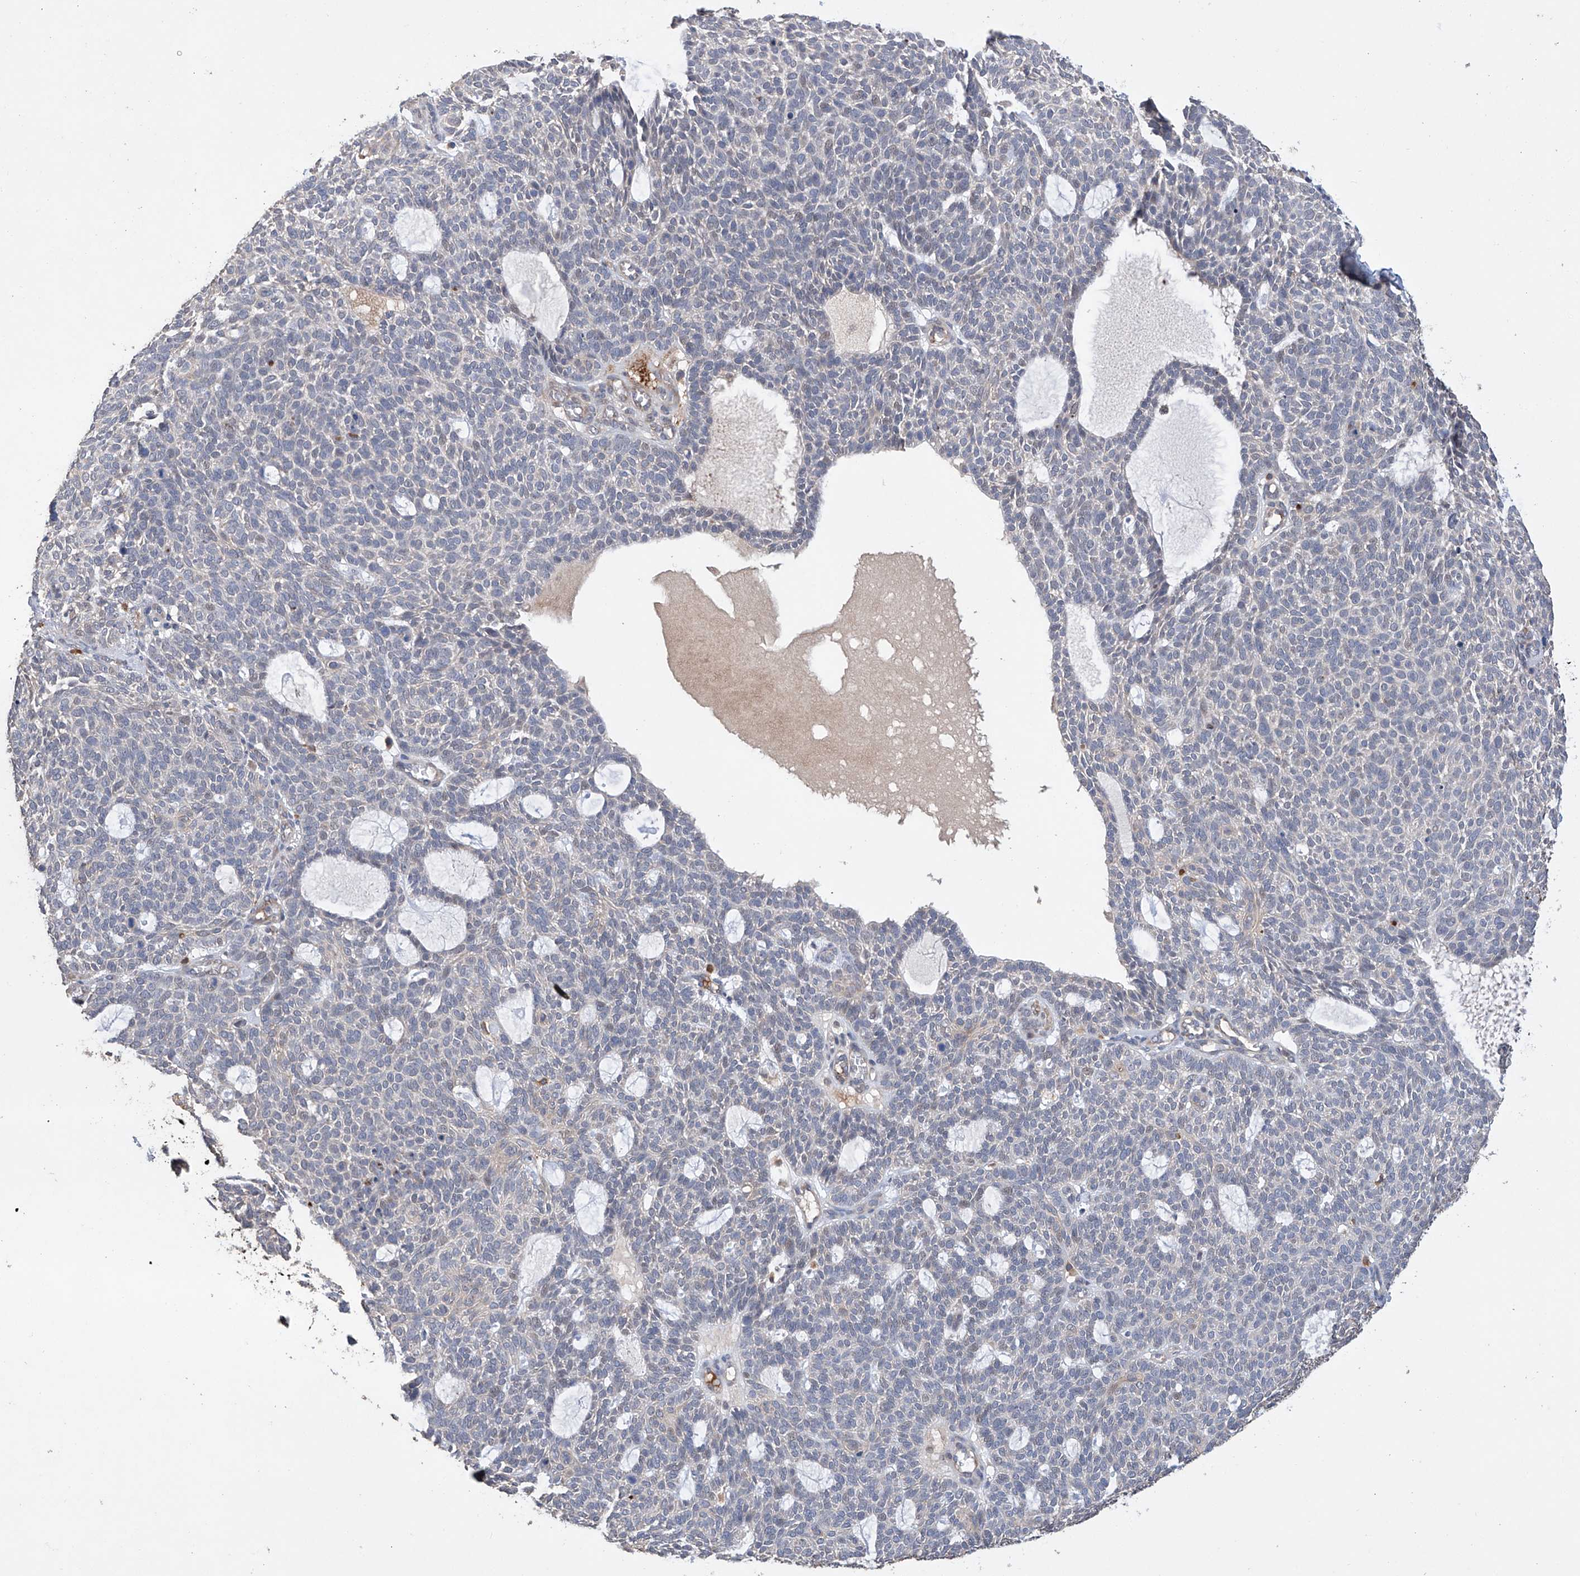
{"staining": {"intensity": "negative", "quantity": "none", "location": "none"}, "tissue": "skin cancer", "cell_type": "Tumor cells", "image_type": "cancer", "snomed": [{"axis": "morphology", "description": "Squamous cell carcinoma, NOS"}, {"axis": "topography", "description": "Skin"}], "caption": "The micrograph exhibits no staining of tumor cells in skin cancer (squamous cell carcinoma).", "gene": "AFG1L", "patient": {"sex": "female", "age": 90}}